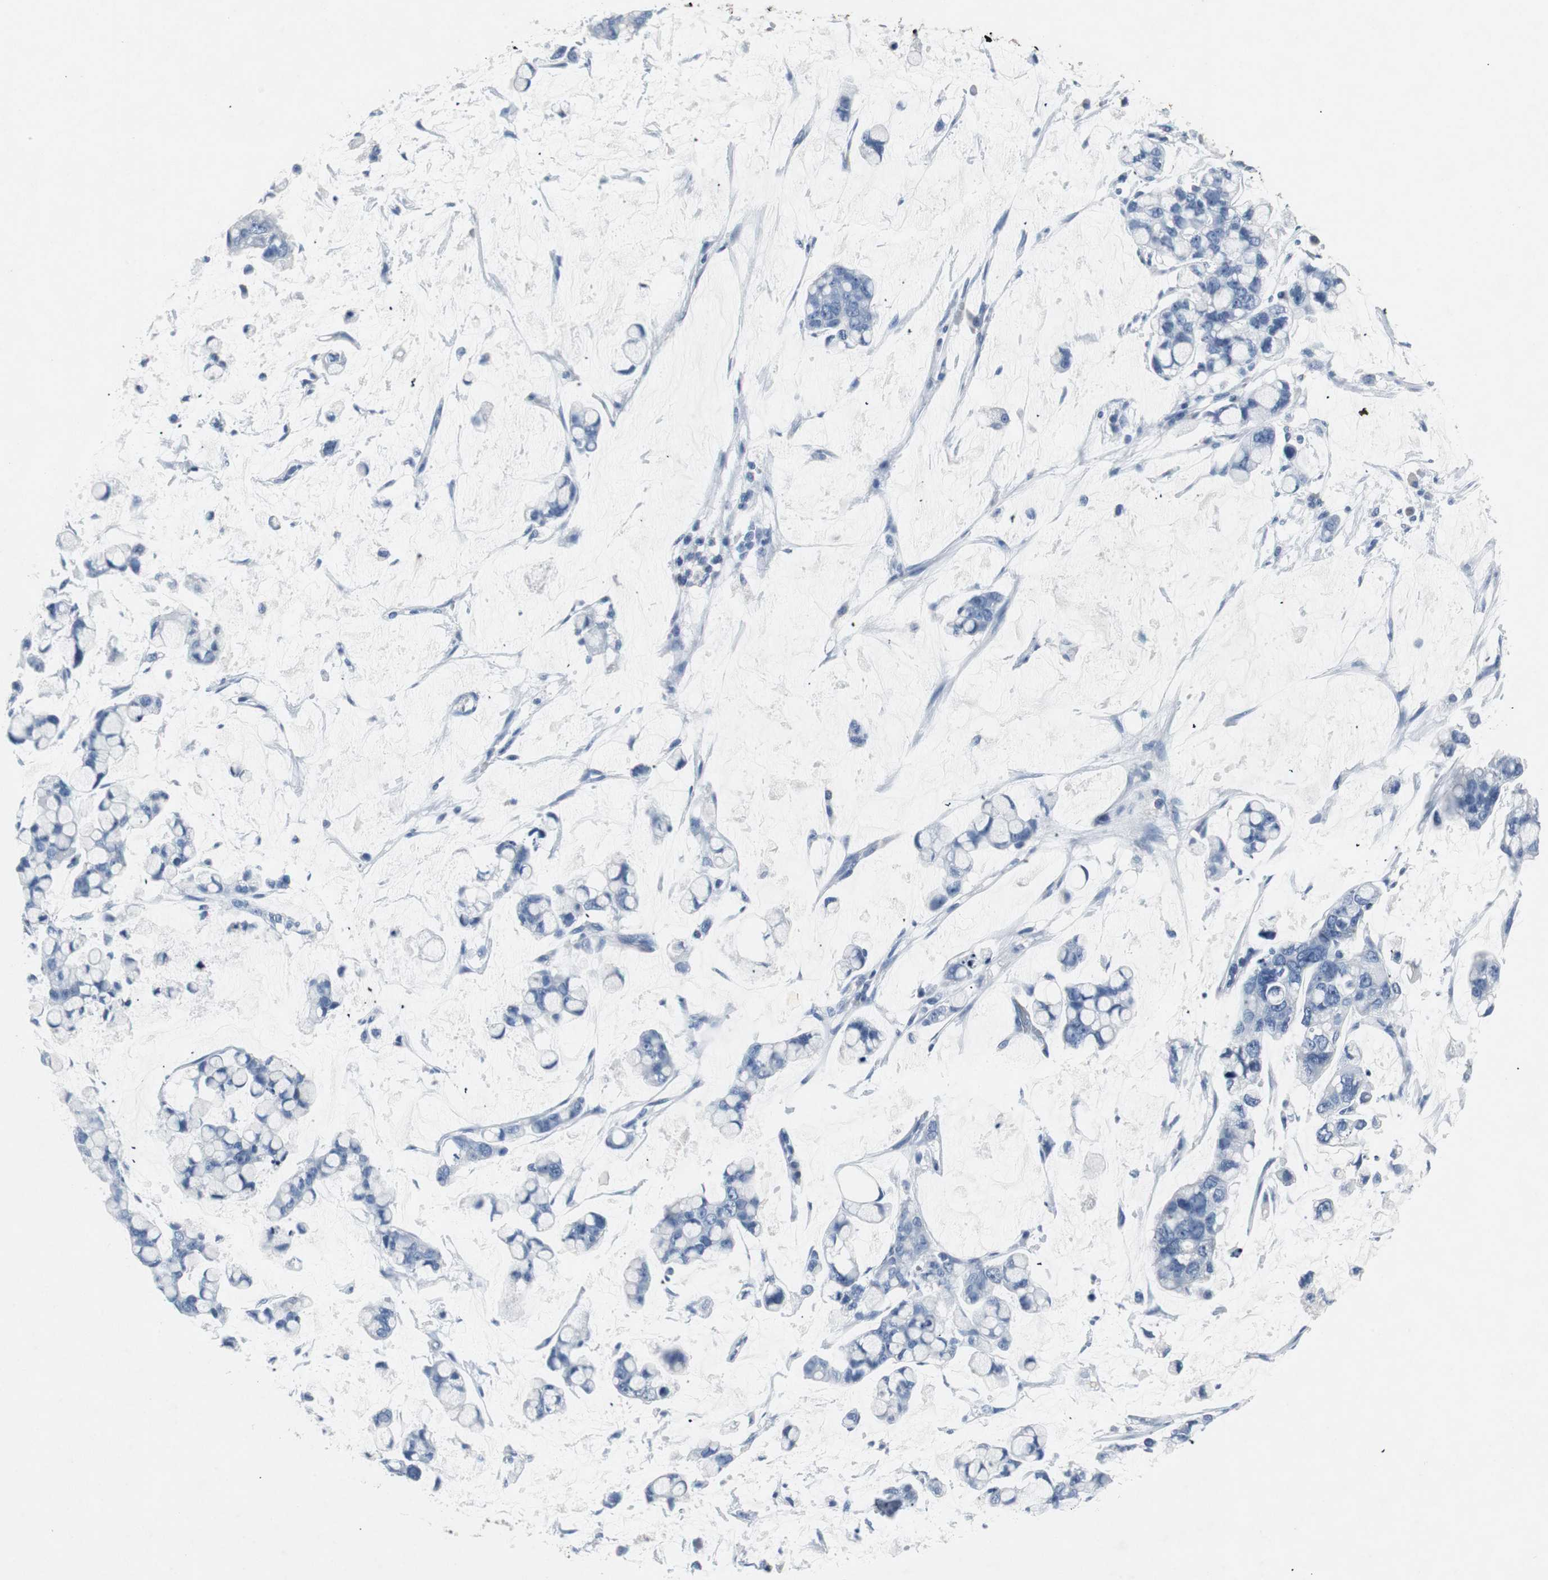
{"staining": {"intensity": "negative", "quantity": "none", "location": "none"}, "tissue": "stomach cancer", "cell_type": "Tumor cells", "image_type": "cancer", "snomed": [{"axis": "morphology", "description": "Adenocarcinoma, NOS"}, {"axis": "topography", "description": "Stomach, lower"}], "caption": "A histopathology image of stomach cancer (adenocarcinoma) stained for a protein shows no brown staining in tumor cells.", "gene": "LRP2", "patient": {"sex": "male", "age": 84}}